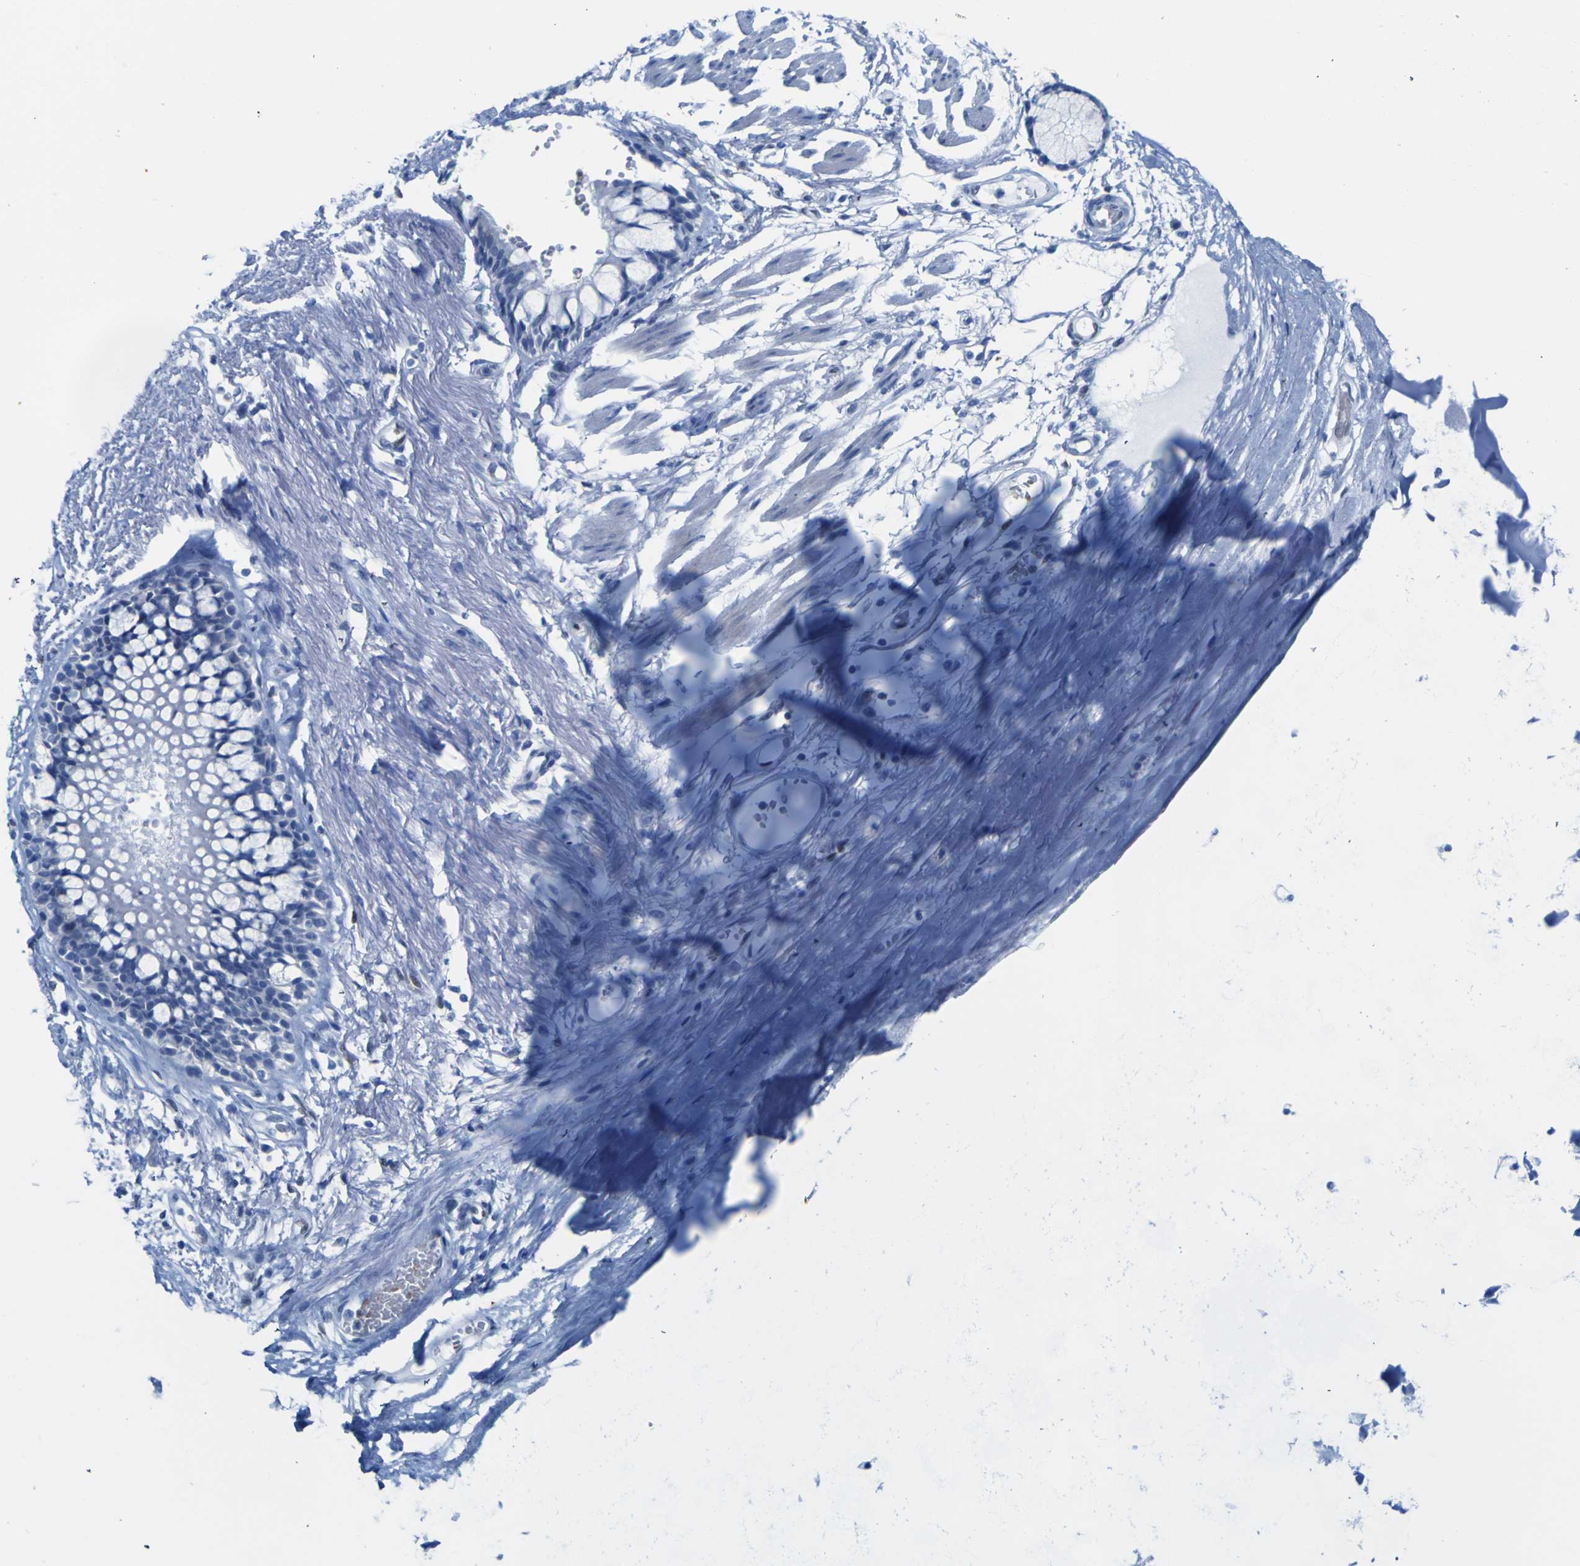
{"staining": {"intensity": "moderate", "quantity": "25%-75%", "location": "cytoplasmic/membranous"}, "tissue": "adipose tissue", "cell_type": "Adipocytes", "image_type": "normal", "snomed": [{"axis": "morphology", "description": "Normal tissue, NOS"}, {"axis": "topography", "description": "Cartilage tissue"}, {"axis": "topography", "description": "Bronchus"}], "caption": "The image exhibits staining of unremarkable adipose tissue, revealing moderate cytoplasmic/membranous protein positivity (brown color) within adipocytes. The protein of interest is shown in brown color, while the nuclei are stained blue.", "gene": "DACH1", "patient": {"sex": "female", "age": 73}}